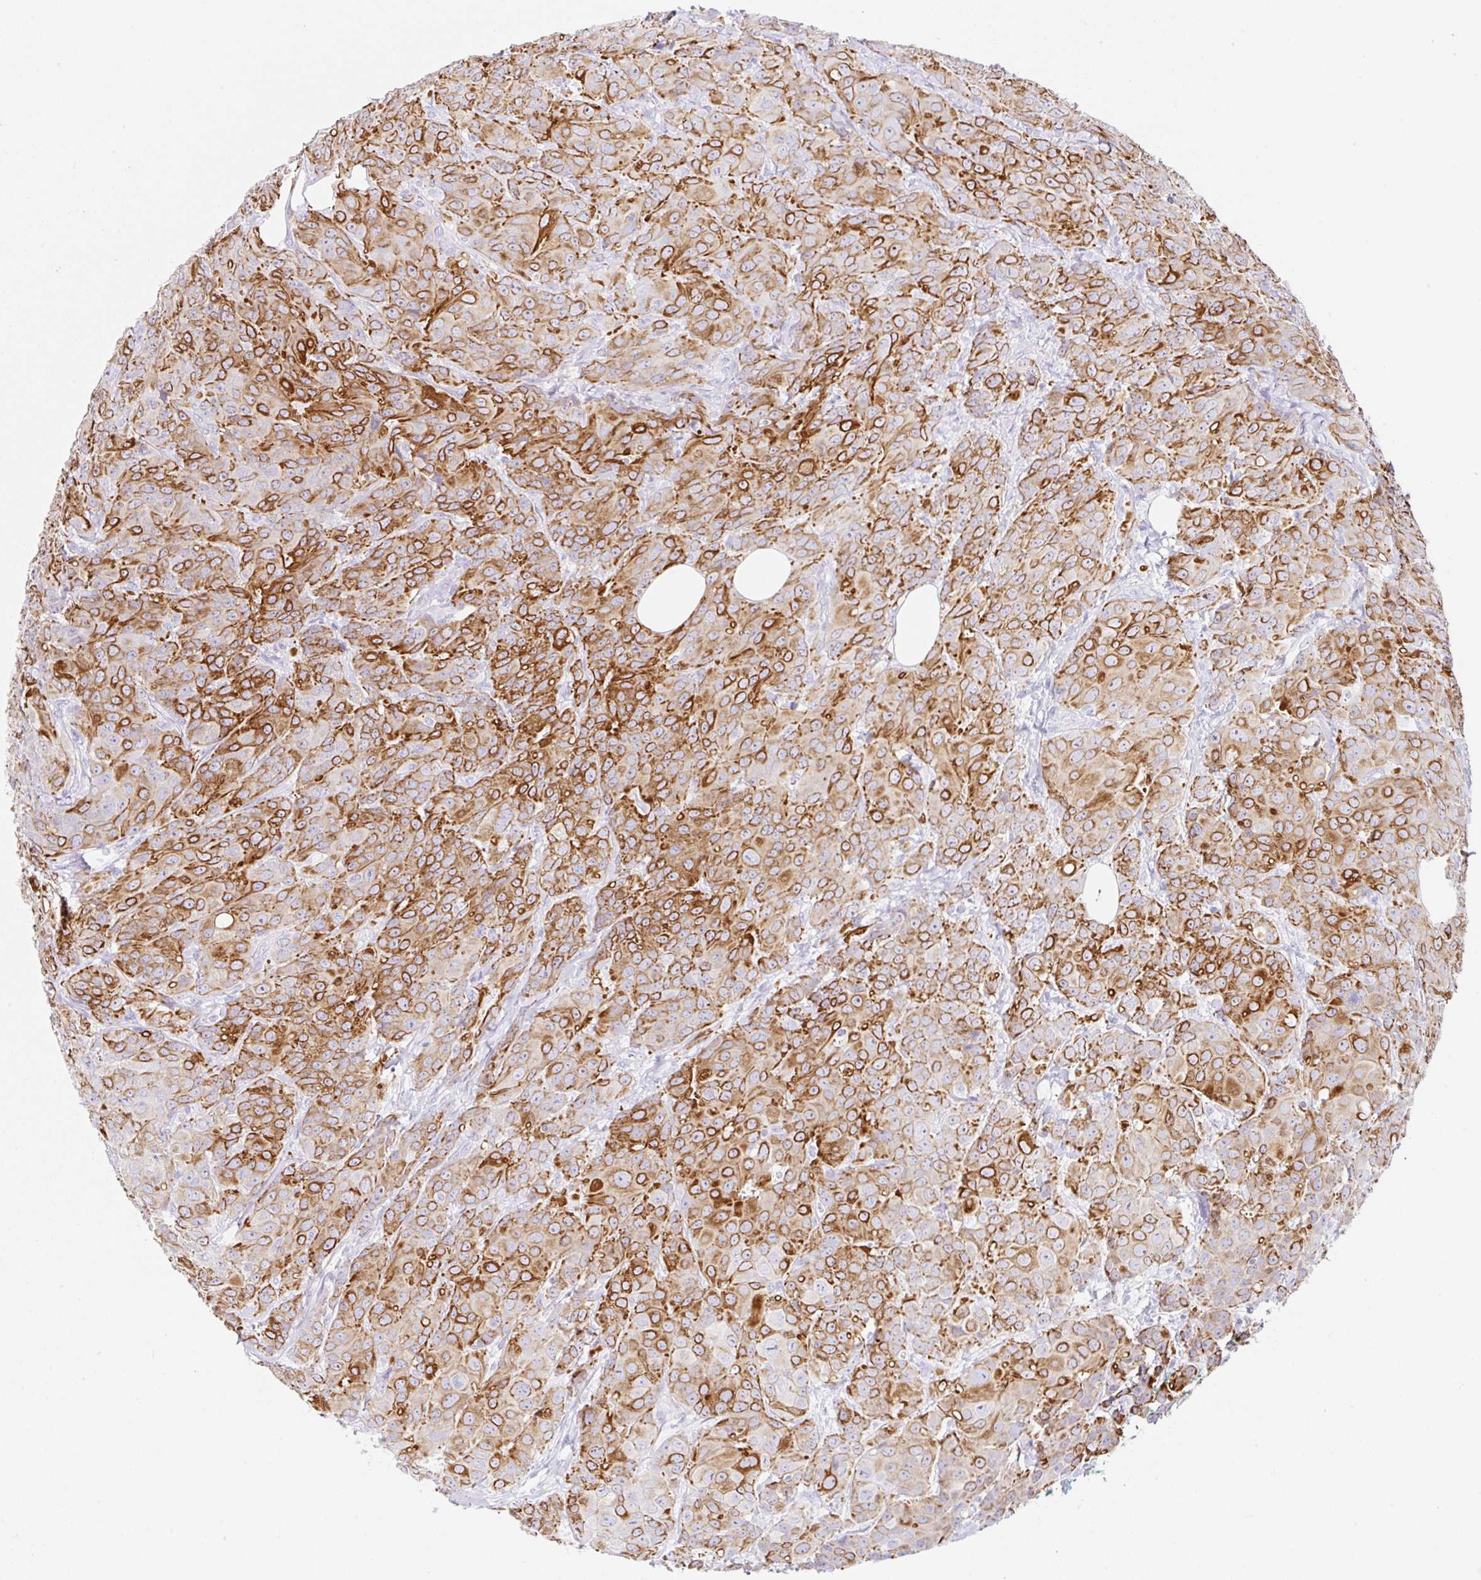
{"staining": {"intensity": "strong", "quantity": "25%-75%", "location": "cytoplasmic/membranous"}, "tissue": "breast cancer", "cell_type": "Tumor cells", "image_type": "cancer", "snomed": [{"axis": "morphology", "description": "Normal tissue, NOS"}, {"axis": "morphology", "description": "Duct carcinoma"}, {"axis": "topography", "description": "Breast"}], "caption": "Immunohistochemical staining of breast cancer shows high levels of strong cytoplasmic/membranous staining in approximately 25%-75% of tumor cells.", "gene": "CLDND2", "patient": {"sex": "female", "age": 43}}